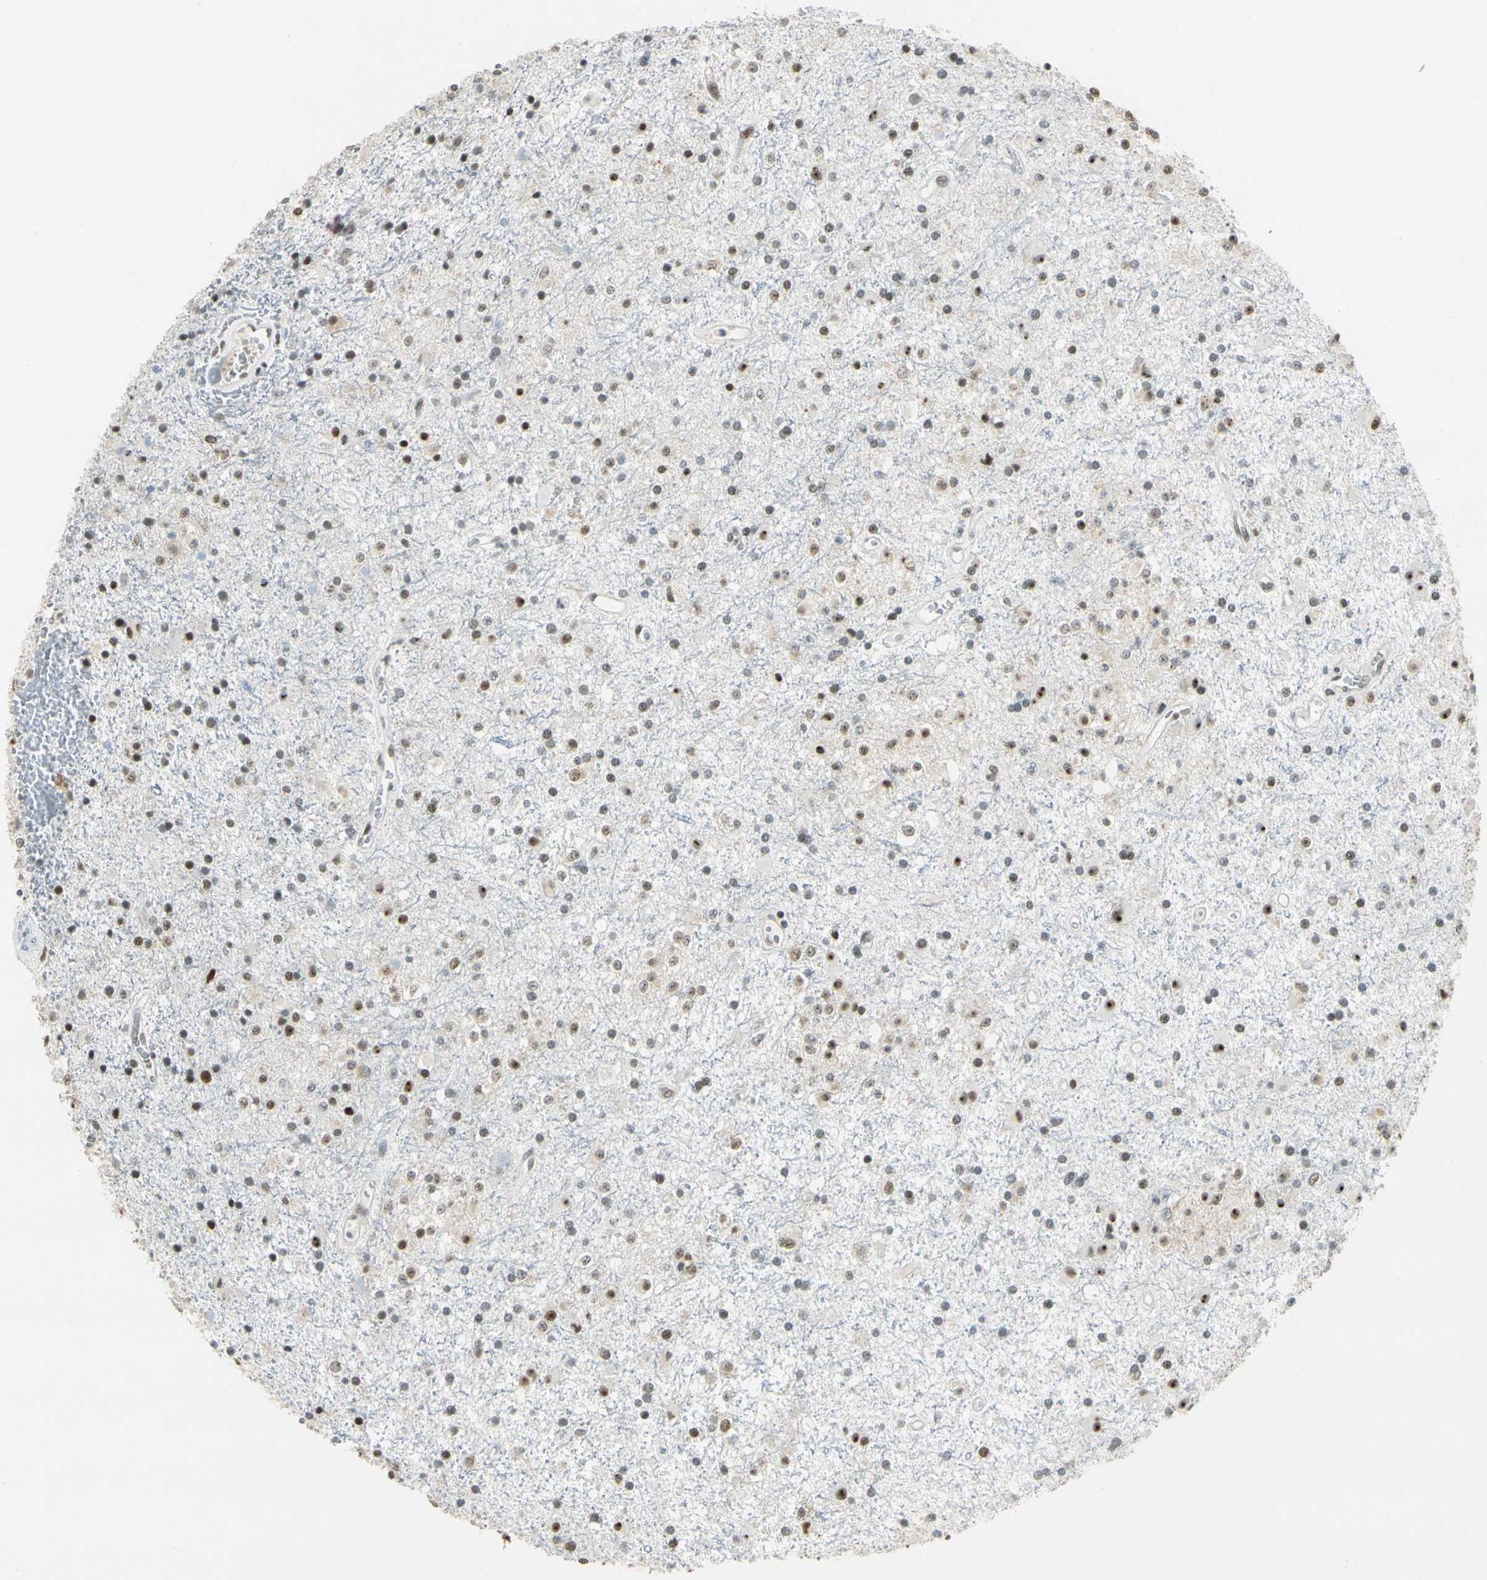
{"staining": {"intensity": "moderate", "quantity": "25%-75%", "location": "nuclear"}, "tissue": "glioma", "cell_type": "Tumor cells", "image_type": "cancer", "snomed": [{"axis": "morphology", "description": "Glioma, malignant, Low grade"}, {"axis": "topography", "description": "Brain"}], "caption": "There is medium levels of moderate nuclear positivity in tumor cells of glioma, as demonstrated by immunohistochemical staining (brown color).", "gene": "NELFE", "patient": {"sex": "male", "age": 58}}